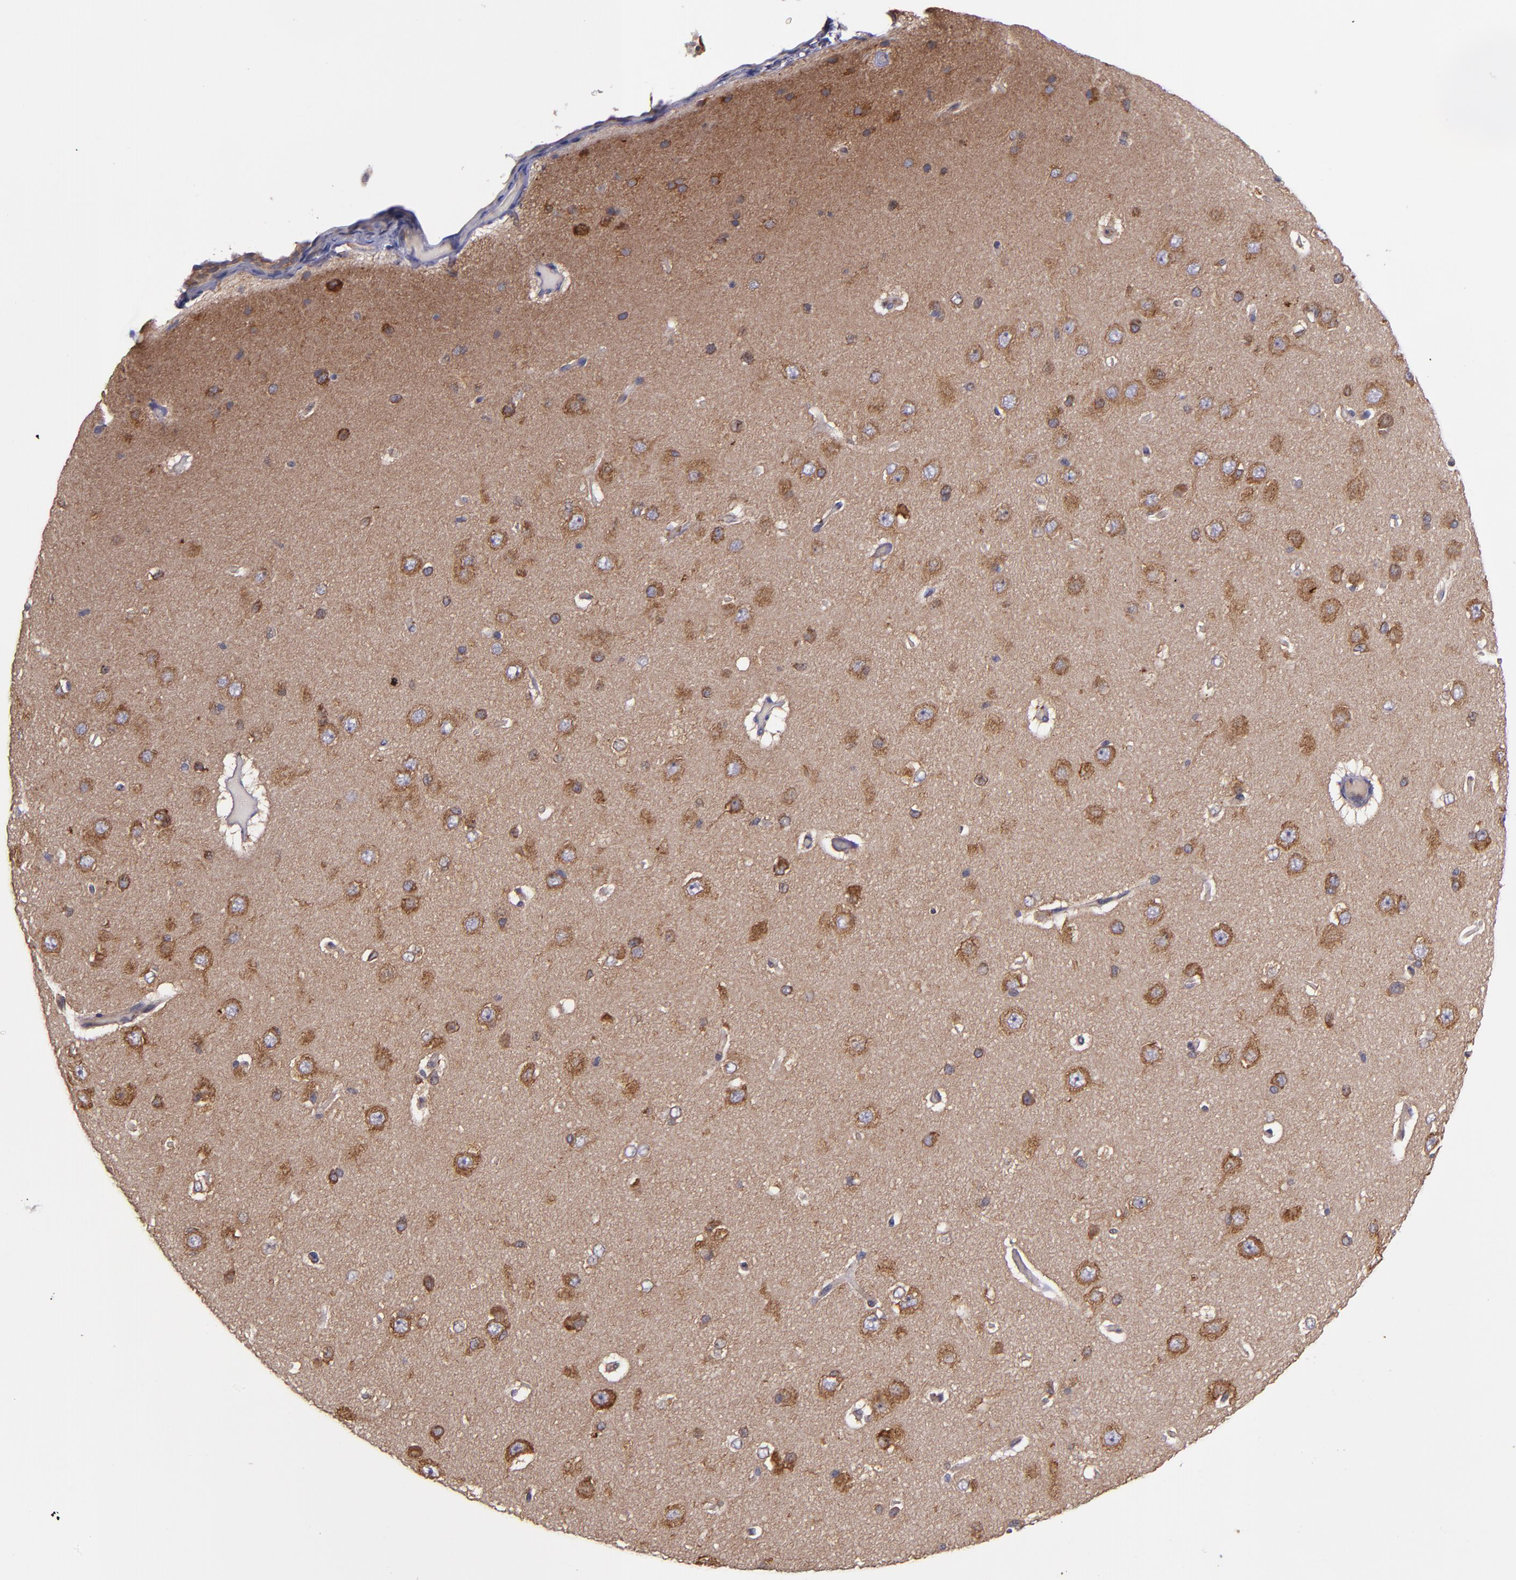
{"staining": {"intensity": "moderate", "quantity": ">75%", "location": "cytoplasmic/membranous"}, "tissue": "cerebral cortex", "cell_type": "Endothelial cells", "image_type": "normal", "snomed": [{"axis": "morphology", "description": "Normal tissue, NOS"}, {"axis": "topography", "description": "Cerebral cortex"}], "caption": "Immunohistochemistry (IHC) (DAB (3,3'-diaminobenzidine)) staining of normal human cerebral cortex exhibits moderate cytoplasmic/membranous protein positivity in approximately >75% of endothelial cells.", "gene": "PRAF2", "patient": {"sex": "female", "age": 45}}